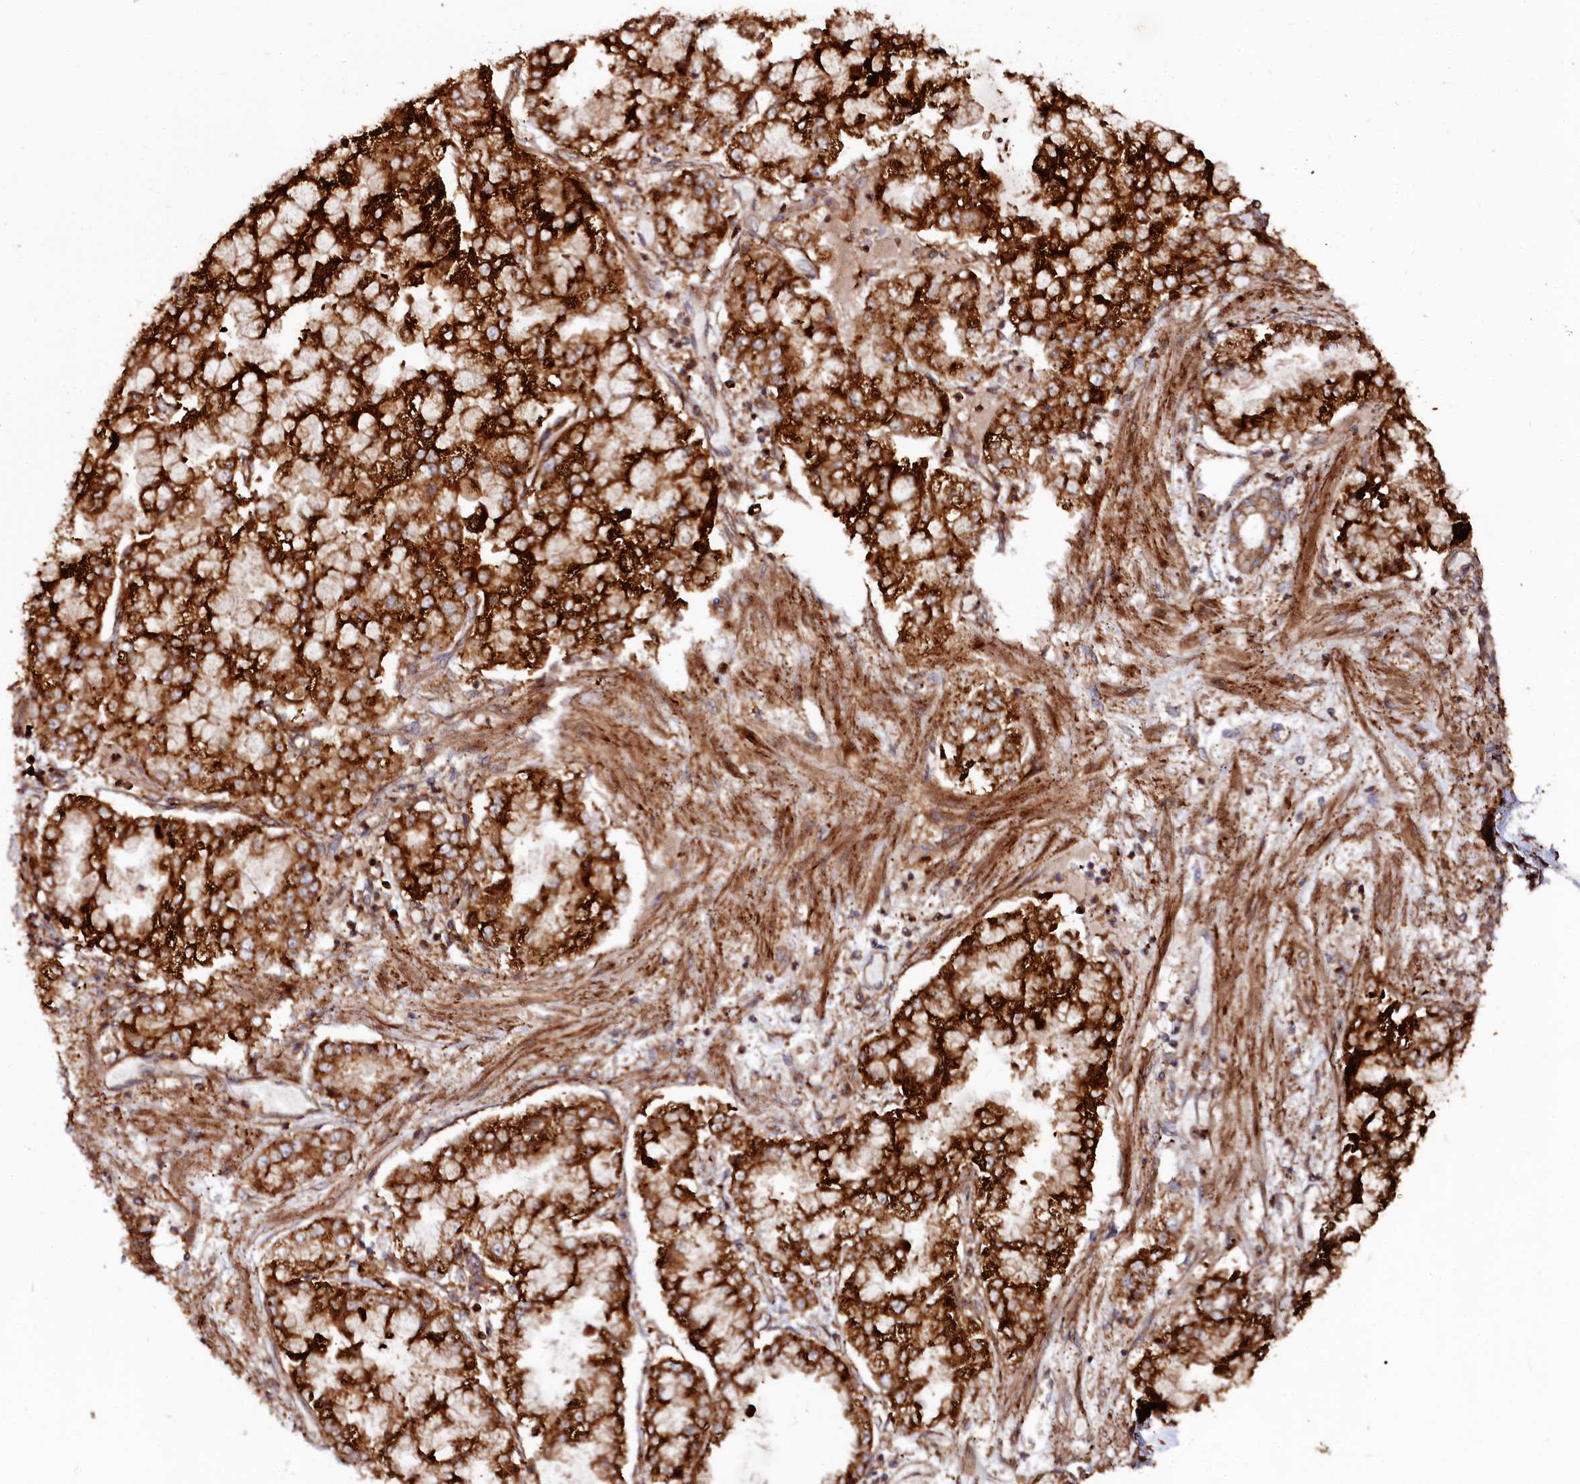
{"staining": {"intensity": "strong", "quantity": ">75%", "location": "cytoplasmic/membranous"}, "tissue": "stomach cancer", "cell_type": "Tumor cells", "image_type": "cancer", "snomed": [{"axis": "morphology", "description": "Adenocarcinoma, NOS"}, {"axis": "topography", "description": "Stomach"}], "caption": "The immunohistochemical stain shows strong cytoplasmic/membranous staining in tumor cells of stomach cancer tissue.", "gene": "WDR73", "patient": {"sex": "male", "age": 76}}